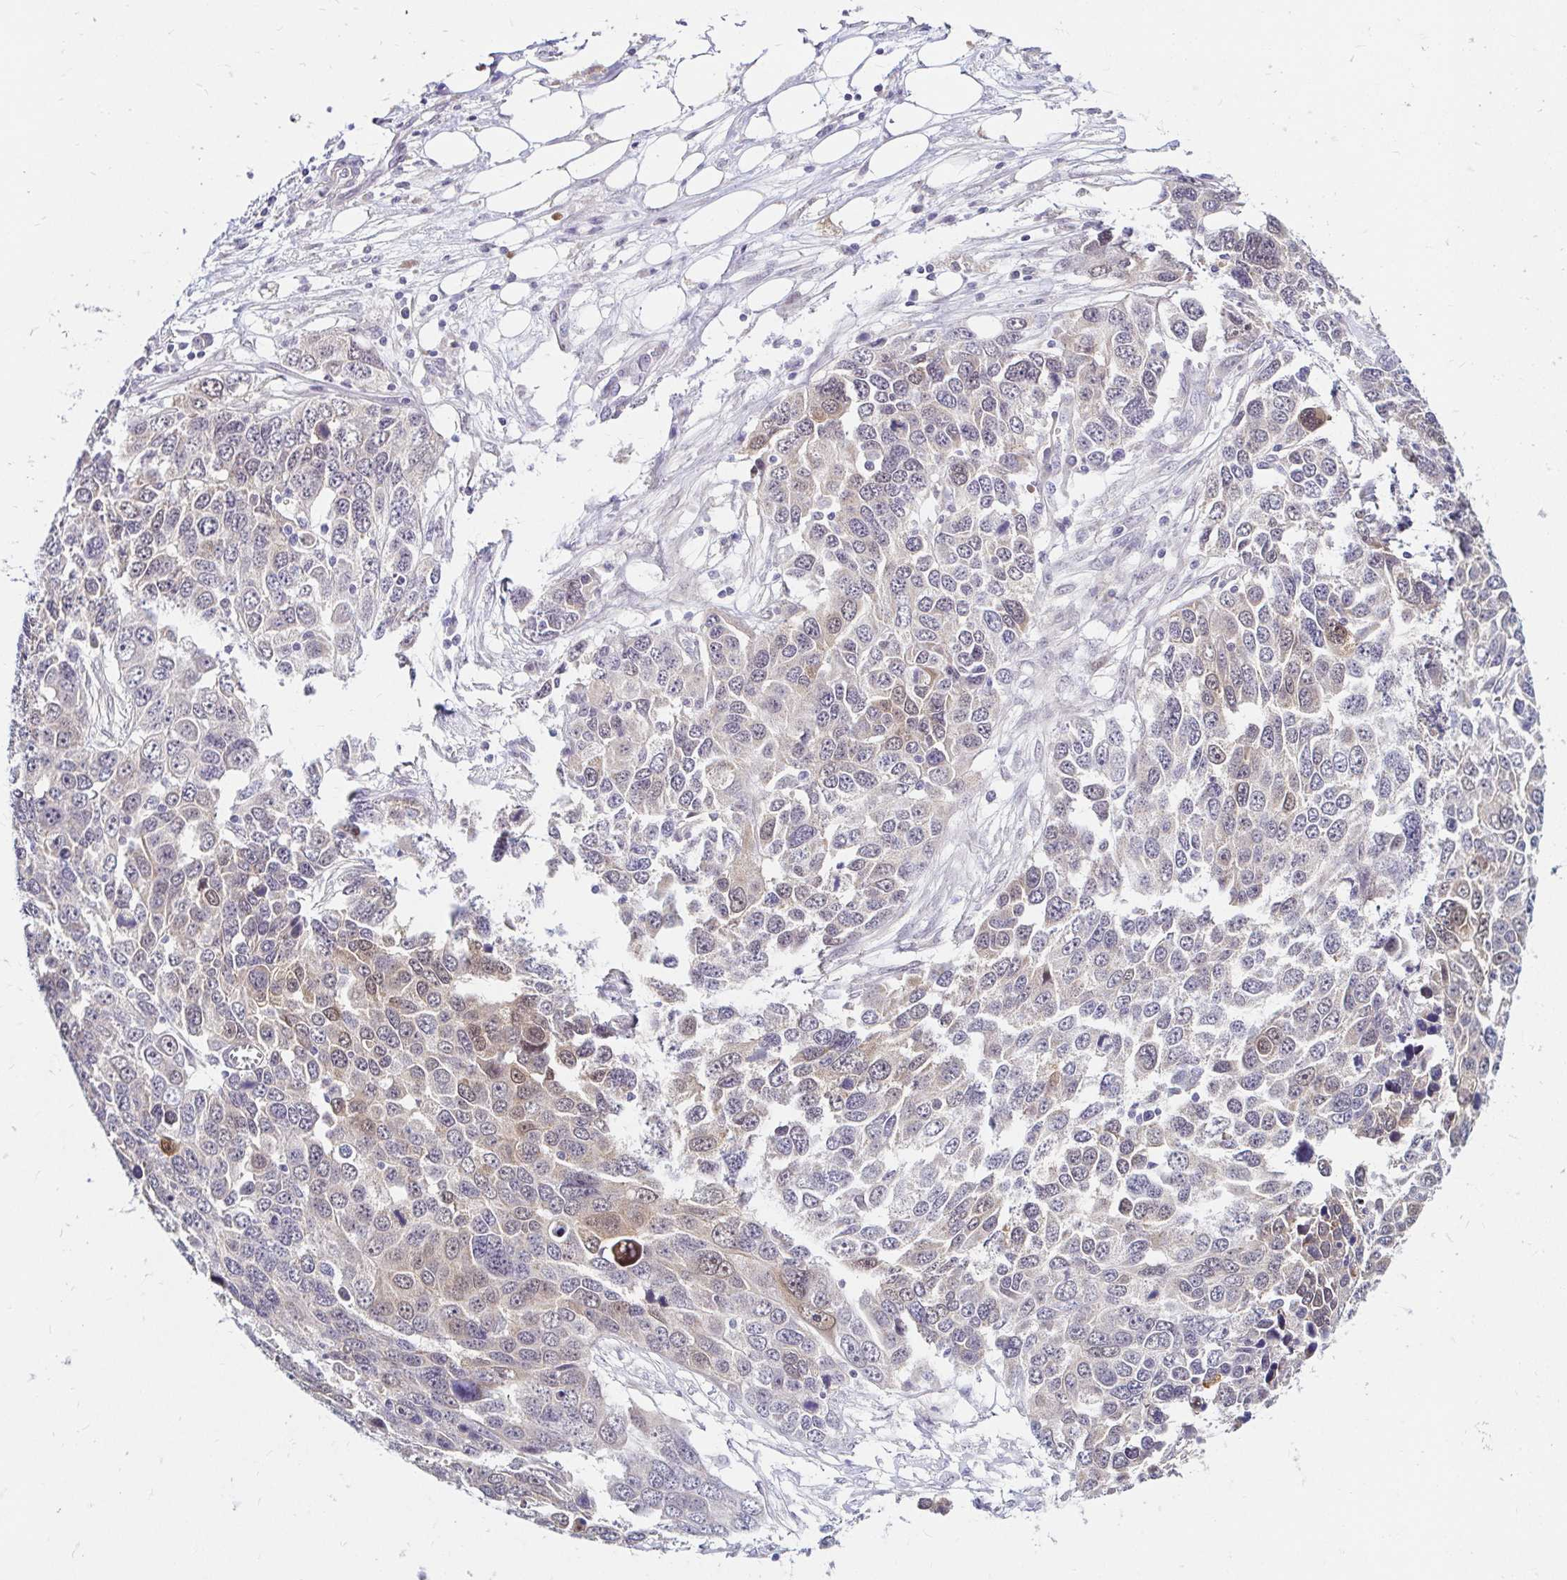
{"staining": {"intensity": "weak", "quantity": "<25%", "location": "nuclear"}, "tissue": "ovarian cancer", "cell_type": "Tumor cells", "image_type": "cancer", "snomed": [{"axis": "morphology", "description": "Cystadenocarcinoma, serous, NOS"}, {"axis": "topography", "description": "Ovary"}], "caption": "A photomicrograph of human ovarian cancer (serous cystadenocarcinoma) is negative for staining in tumor cells.", "gene": "GUCY1A1", "patient": {"sex": "female", "age": 76}}